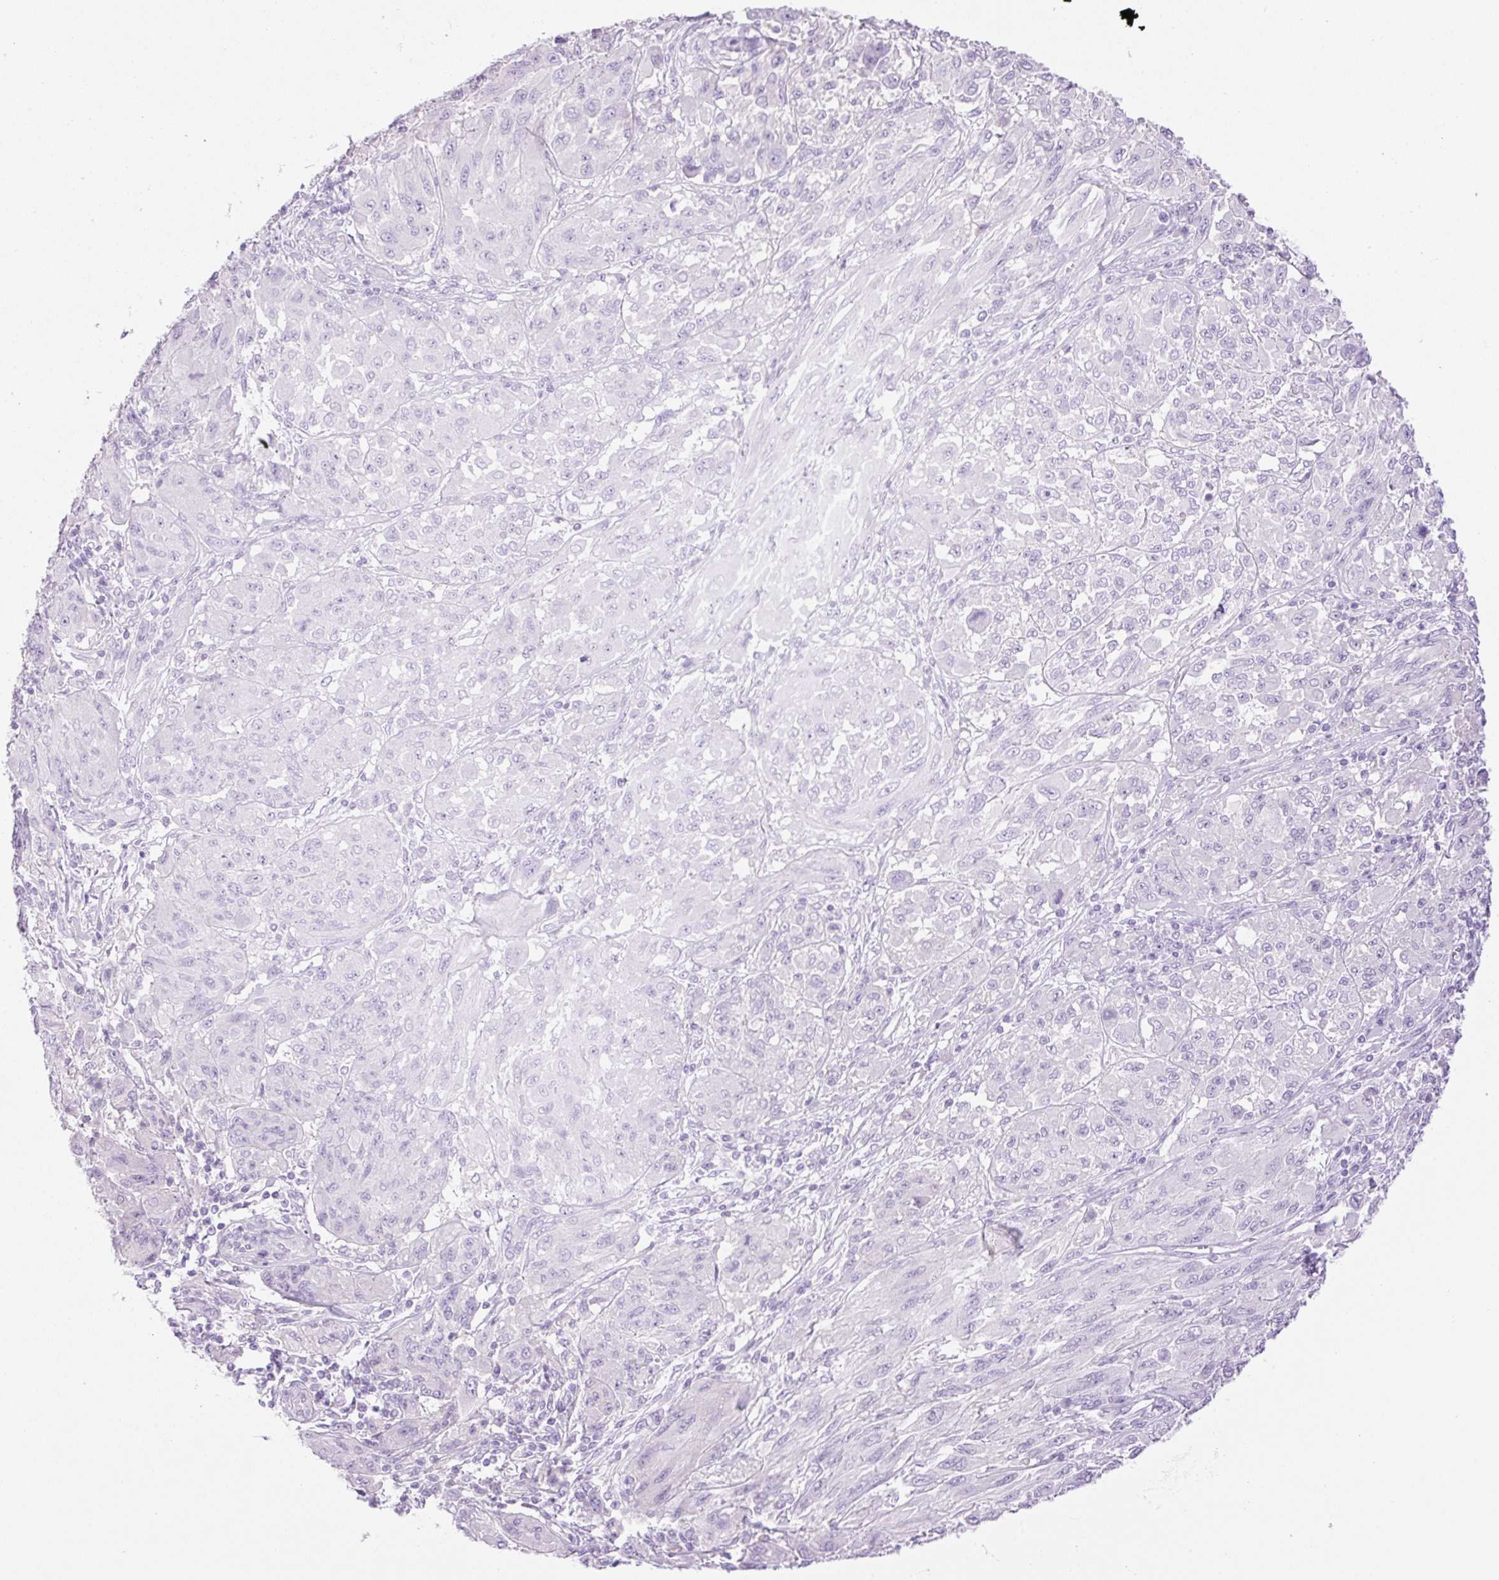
{"staining": {"intensity": "negative", "quantity": "none", "location": "none"}, "tissue": "melanoma", "cell_type": "Tumor cells", "image_type": "cancer", "snomed": [{"axis": "morphology", "description": "Malignant melanoma, NOS"}, {"axis": "topography", "description": "Skin"}], "caption": "A high-resolution micrograph shows immunohistochemistry staining of malignant melanoma, which reveals no significant staining in tumor cells.", "gene": "PALM3", "patient": {"sex": "female", "age": 91}}